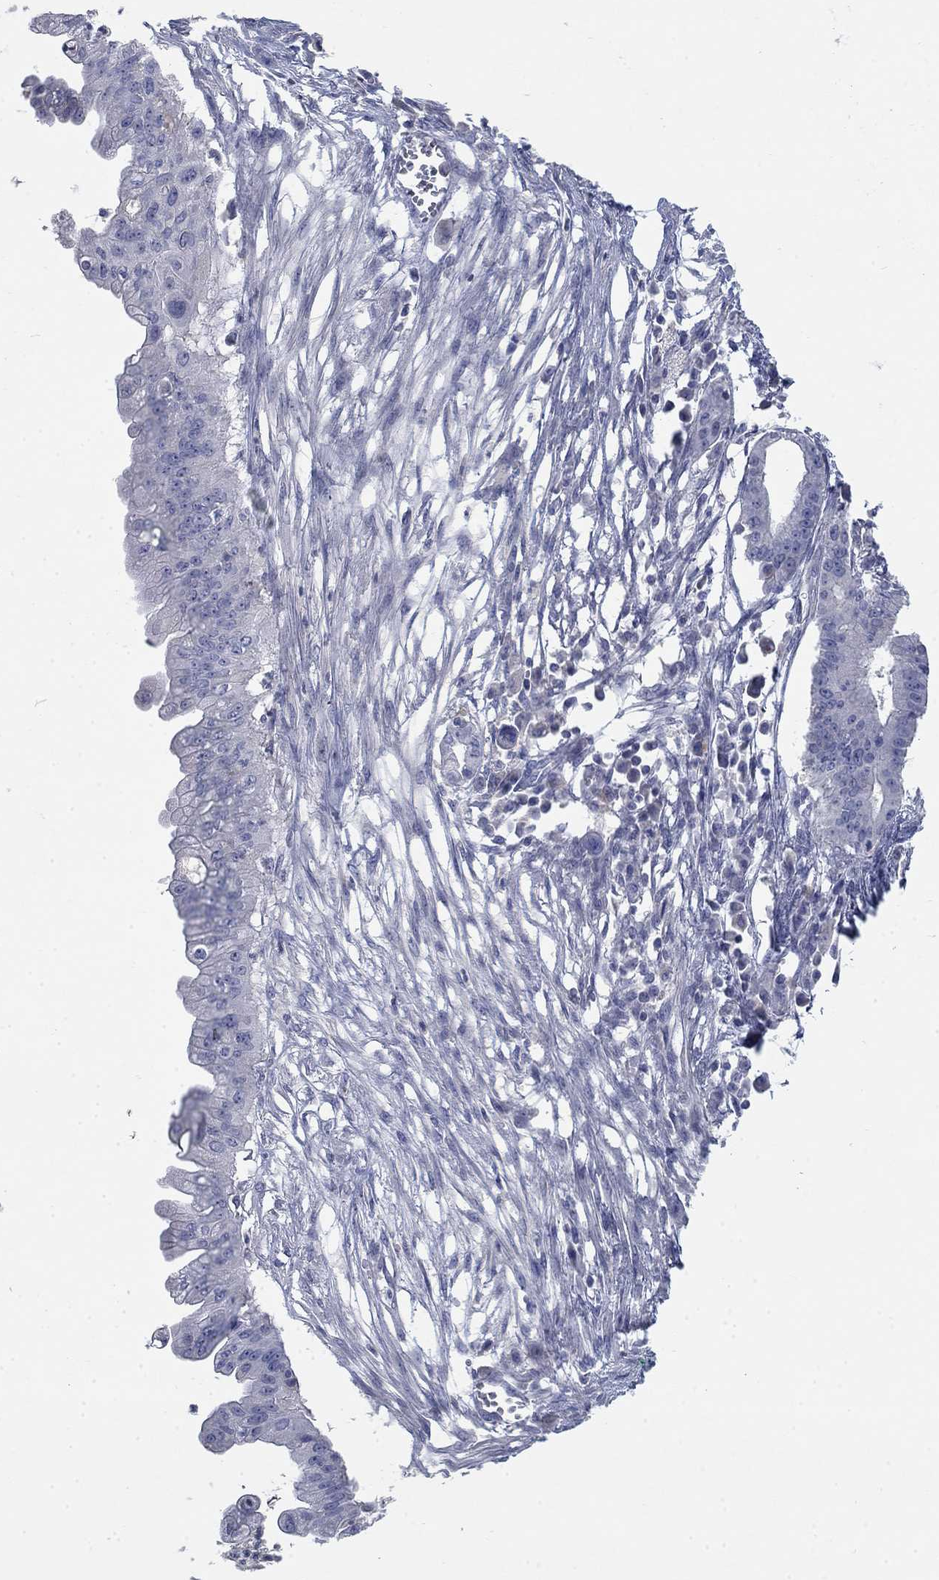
{"staining": {"intensity": "negative", "quantity": "none", "location": "none"}, "tissue": "pancreatic cancer", "cell_type": "Tumor cells", "image_type": "cancer", "snomed": [{"axis": "morphology", "description": "Normal tissue, NOS"}, {"axis": "morphology", "description": "Adenocarcinoma, NOS"}, {"axis": "topography", "description": "Pancreas"}], "caption": "There is no significant positivity in tumor cells of pancreatic cancer (adenocarcinoma).", "gene": "TMEM249", "patient": {"sex": "female", "age": 58}}